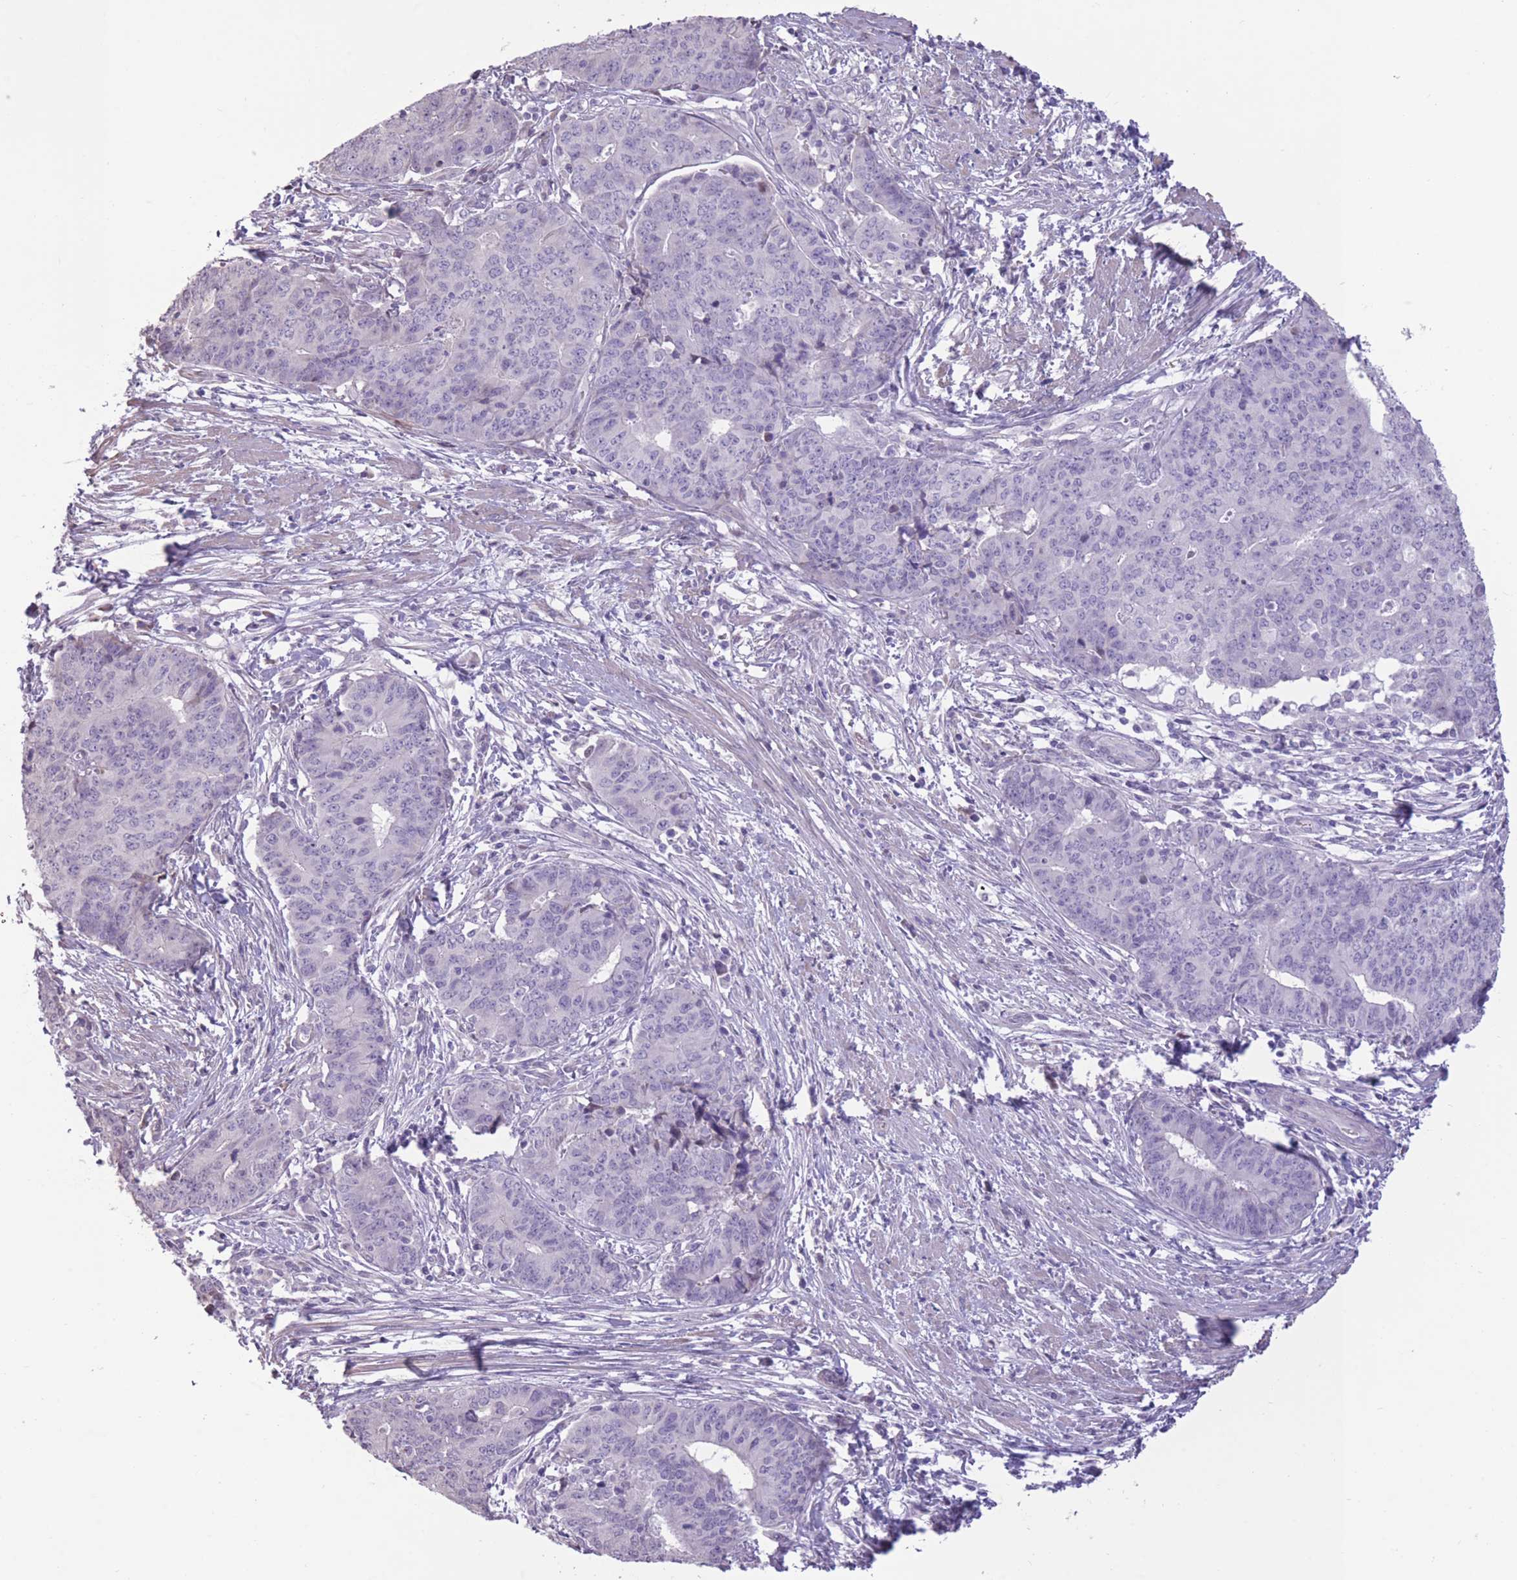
{"staining": {"intensity": "negative", "quantity": "none", "location": "none"}, "tissue": "endometrial cancer", "cell_type": "Tumor cells", "image_type": "cancer", "snomed": [{"axis": "morphology", "description": "Adenocarcinoma, NOS"}, {"axis": "topography", "description": "Endometrium"}], "caption": "Immunohistochemical staining of endometrial cancer (adenocarcinoma) reveals no significant positivity in tumor cells.", "gene": "WDR70", "patient": {"sex": "female", "age": 59}}